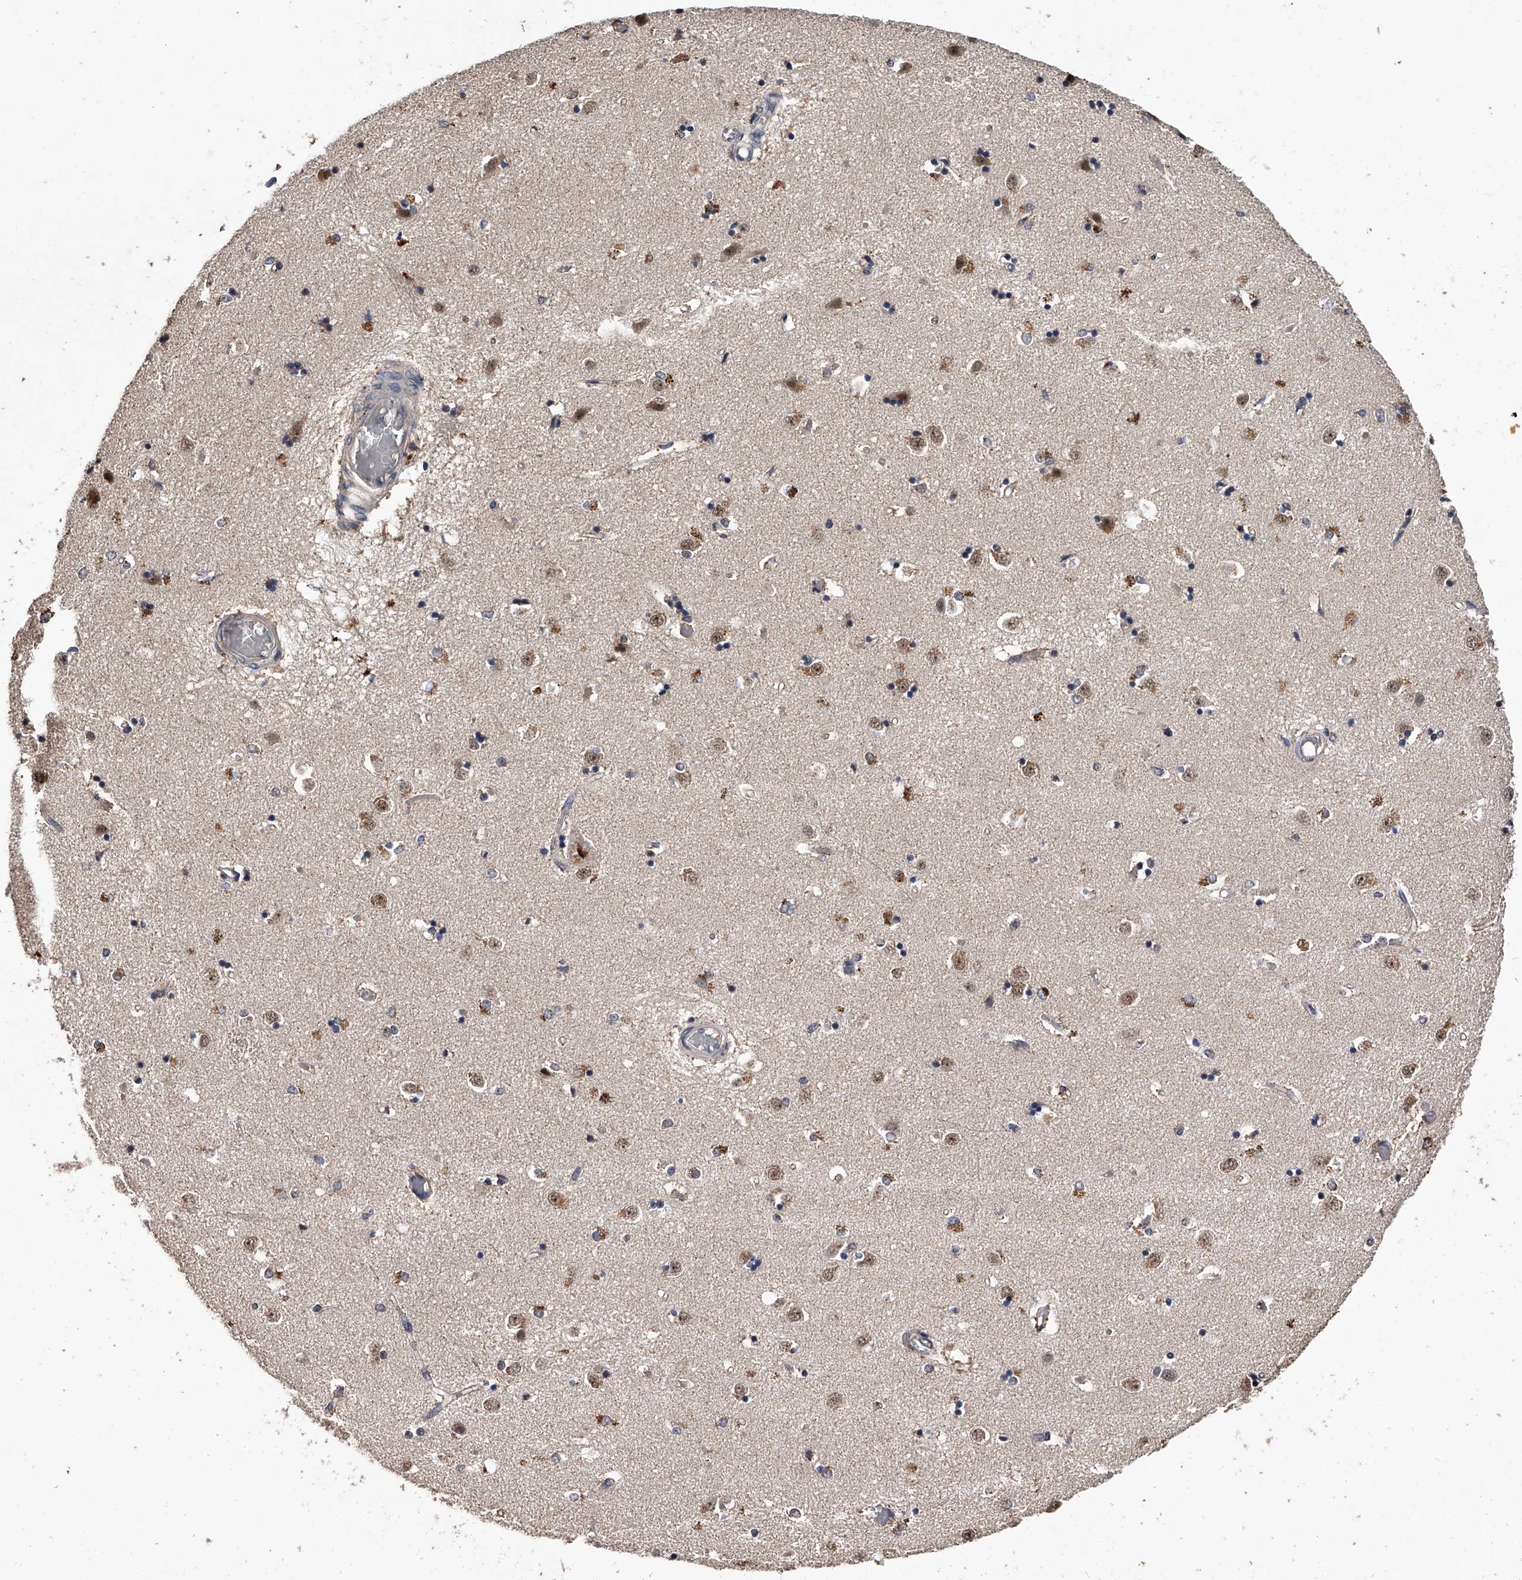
{"staining": {"intensity": "moderate", "quantity": "<25%", "location": "cytoplasmic/membranous"}, "tissue": "caudate", "cell_type": "Glial cells", "image_type": "normal", "snomed": [{"axis": "morphology", "description": "Normal tissue, NOS"}, {"axis": "topography", "description": "Lateral ventricle wall"}], "caption": "High-magnification brightfield microscopy of normal caudate stained with DAB (brown) and counterstained with hematoxylin (blue). glial cells exhibit moderate cytoplasmic/membranous staining is seen in approximately<25% of cells.", "gene": "EFCAB7", "patient": {"sex": "male", "age": 45}}